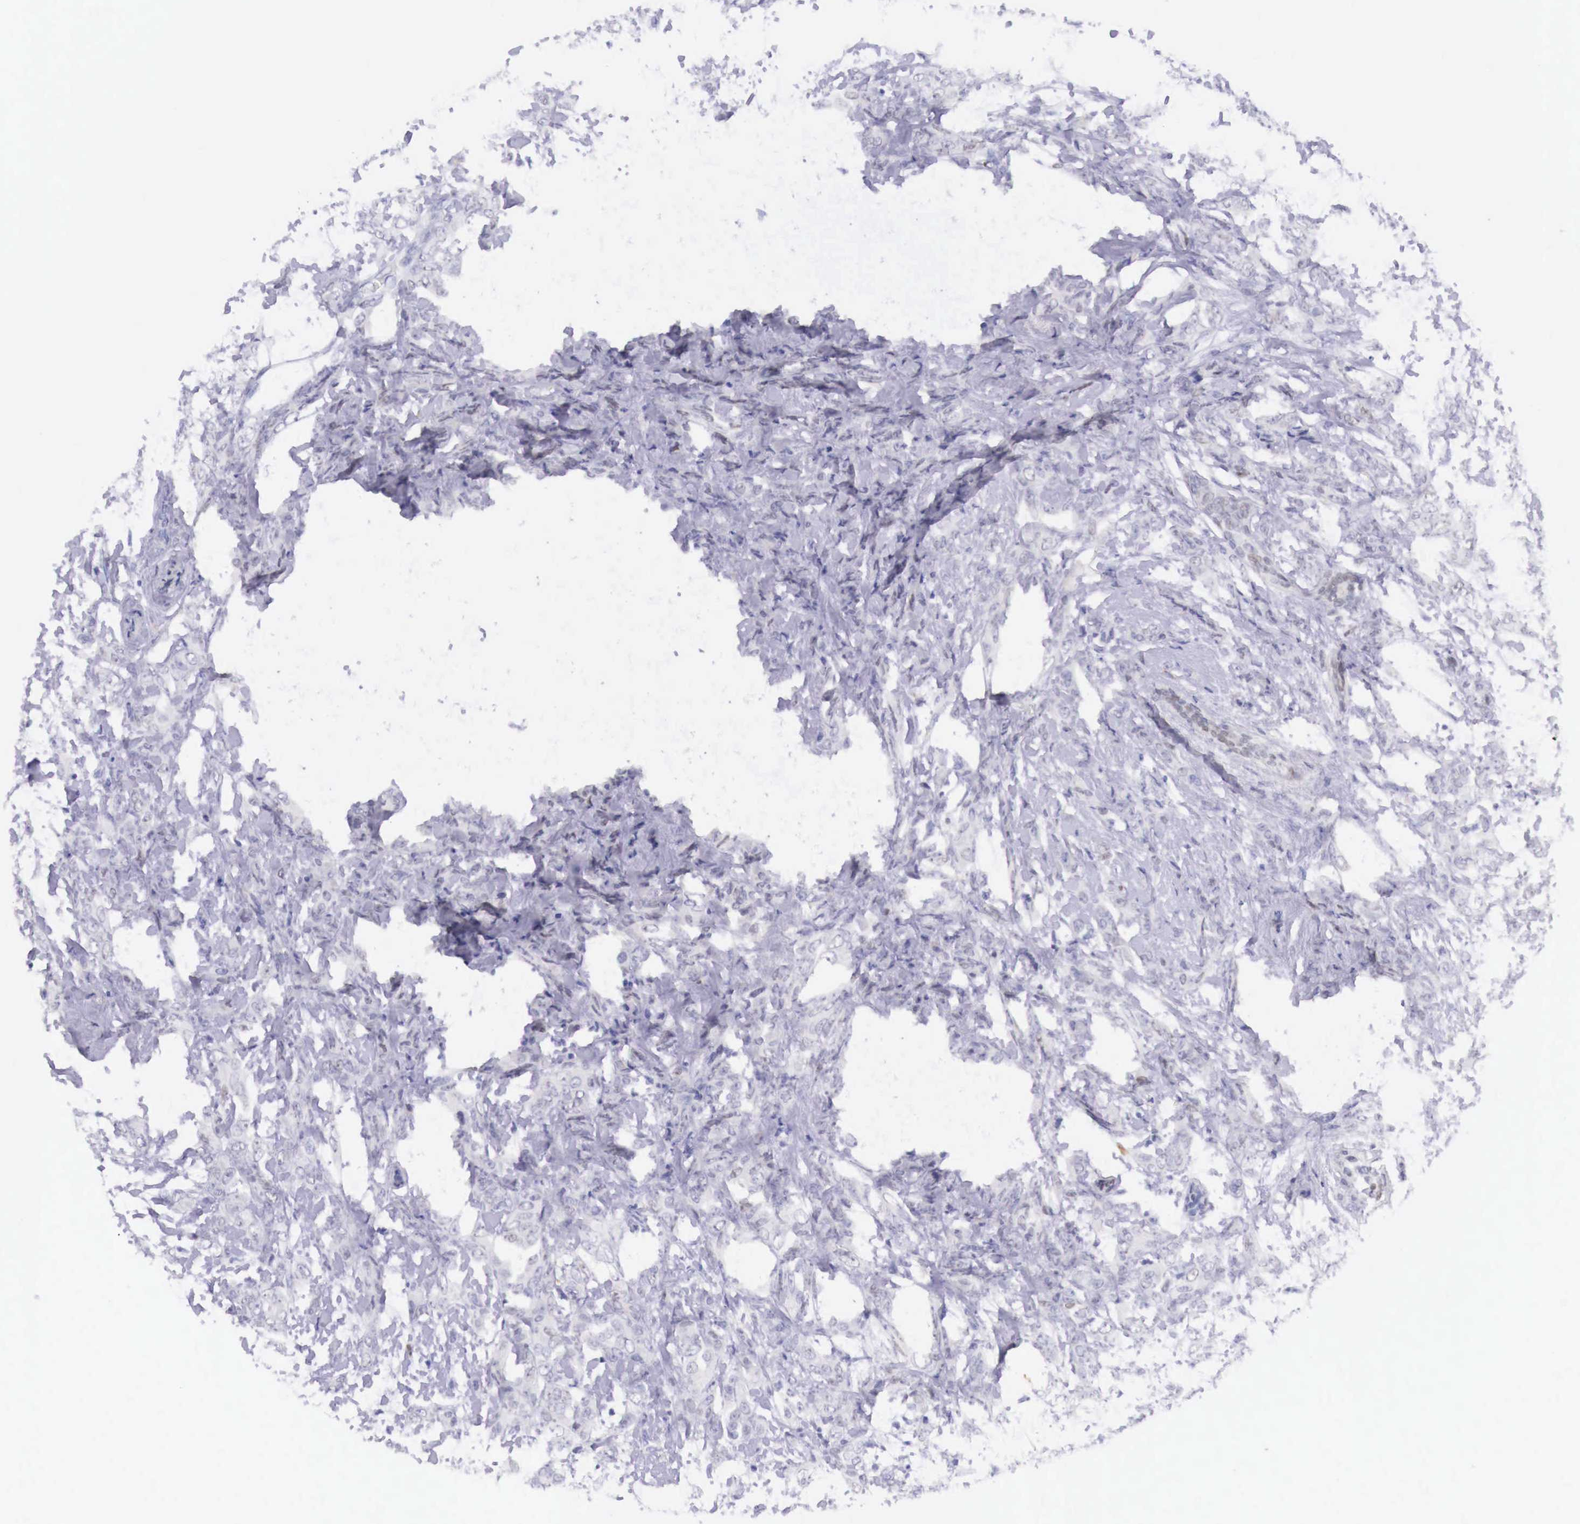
{"staining": {"intensity": "negative", "quantity": "none", "location": "none"}, "tissue": "breast cancer", "cell_type": "Tumor cells", "image_type": "cancer", "snomed": [{"axis": "morphology", "description": "Duct carcinoma"}, {"axis": "topography", "description": "Breast"}], "caption": "Tumor cells are negative for brown protein staining in breast cancer (intraductal carcinoma).", "gene": "BCL6", "patient": {"sex": "female", "age": 53}}